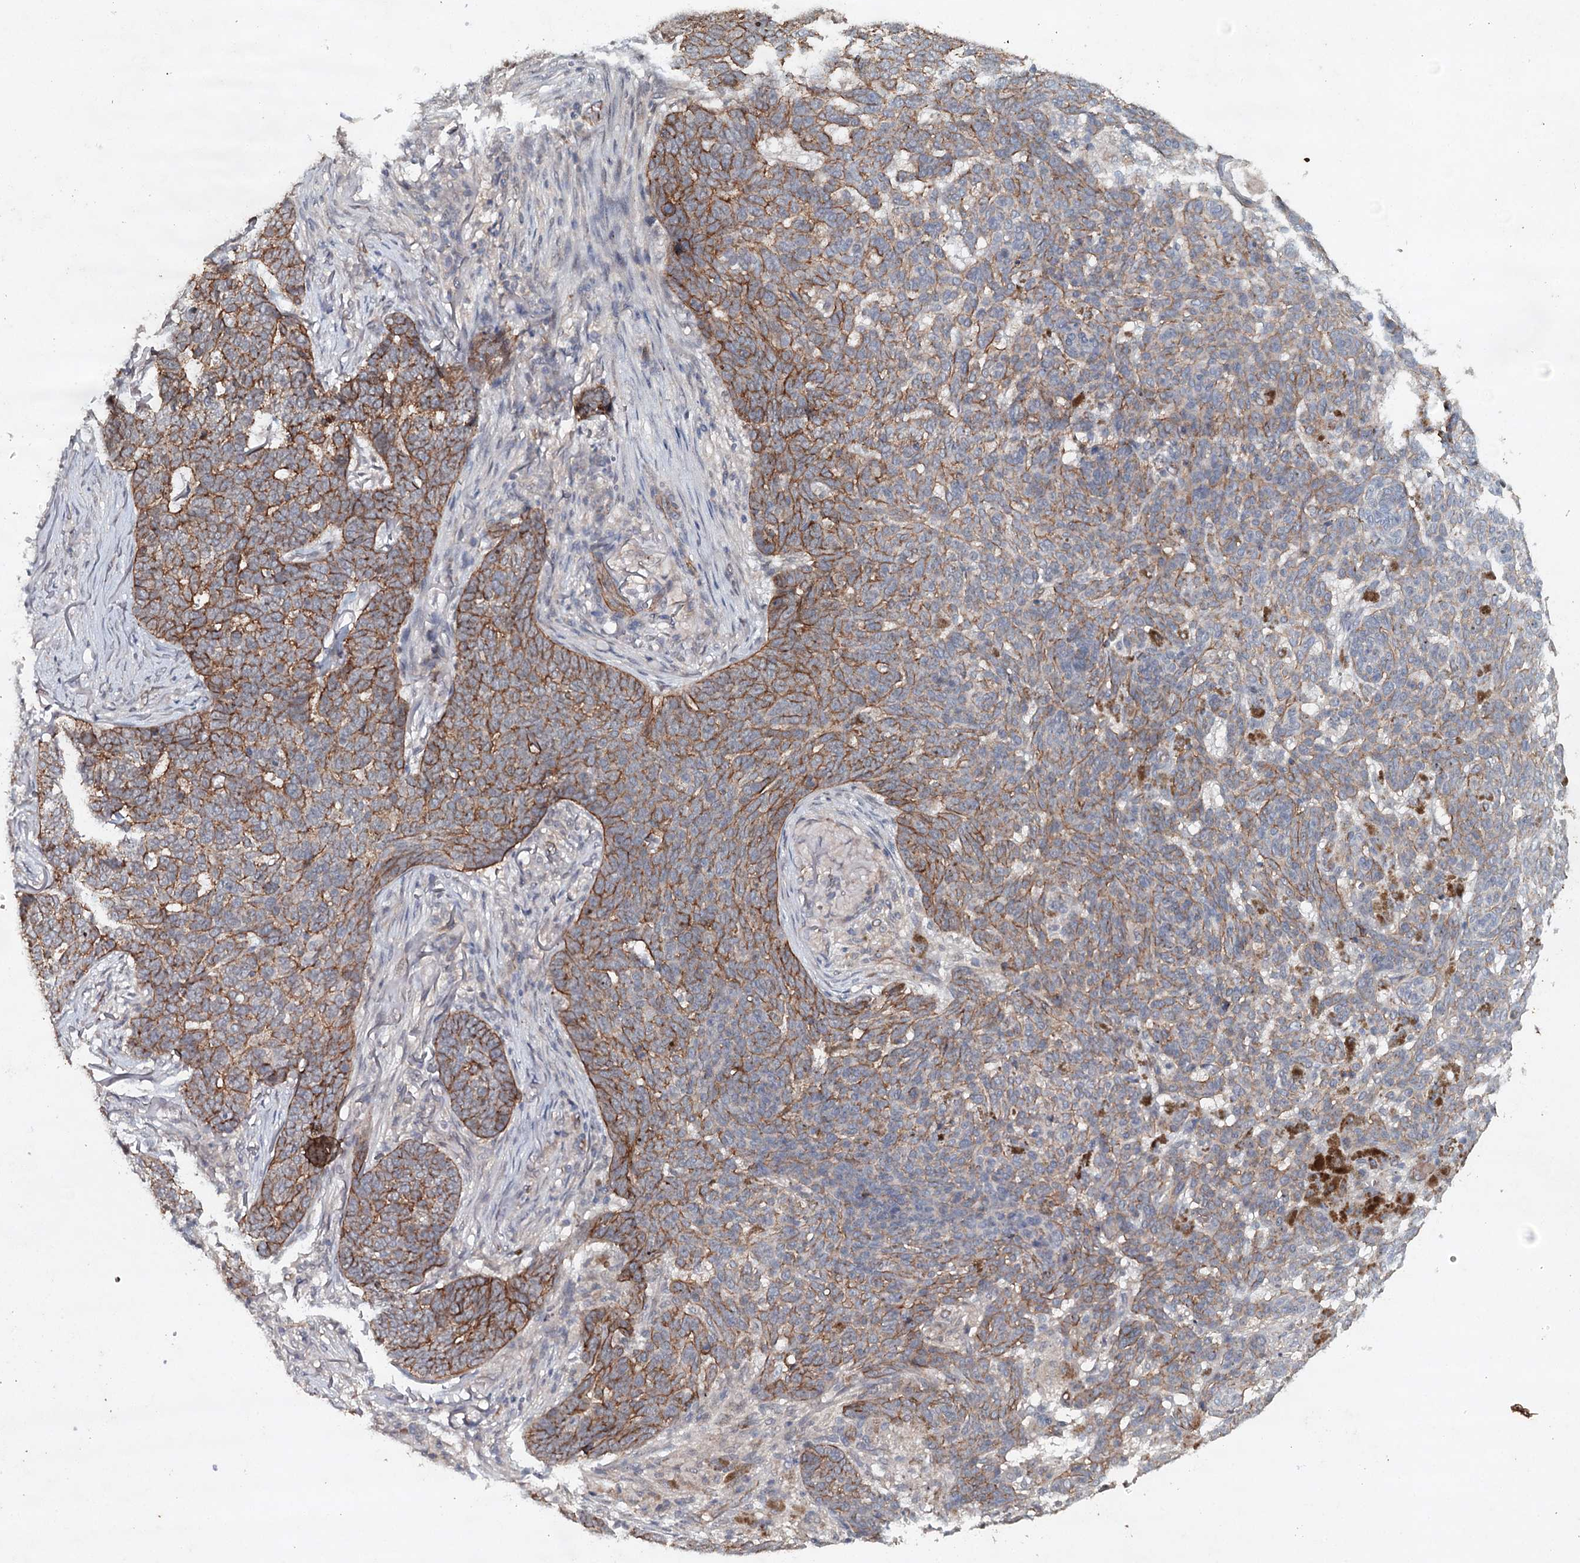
{"staining": {"intensity": "moderate", "quantity": "25%-75%", "location": "cytoplasmic/membranous"}, "tissue": "skin cancer", "cell_type": "Tumor cells", "image_type": "cancer", "snomed": [{"axis": "morphology", "description": "Basal cell carcinoma"}, {"axis": "topography", "description": "Skin"}], "caption": "Immunohistochemistry (IHC) of skin cancer reveals medium levels of moderate cytoplasmic/membranous staining in about 25%-75% of tumor cells.", "gene": "SYNPO", "patient": {"sex": "male", "age": 85}}